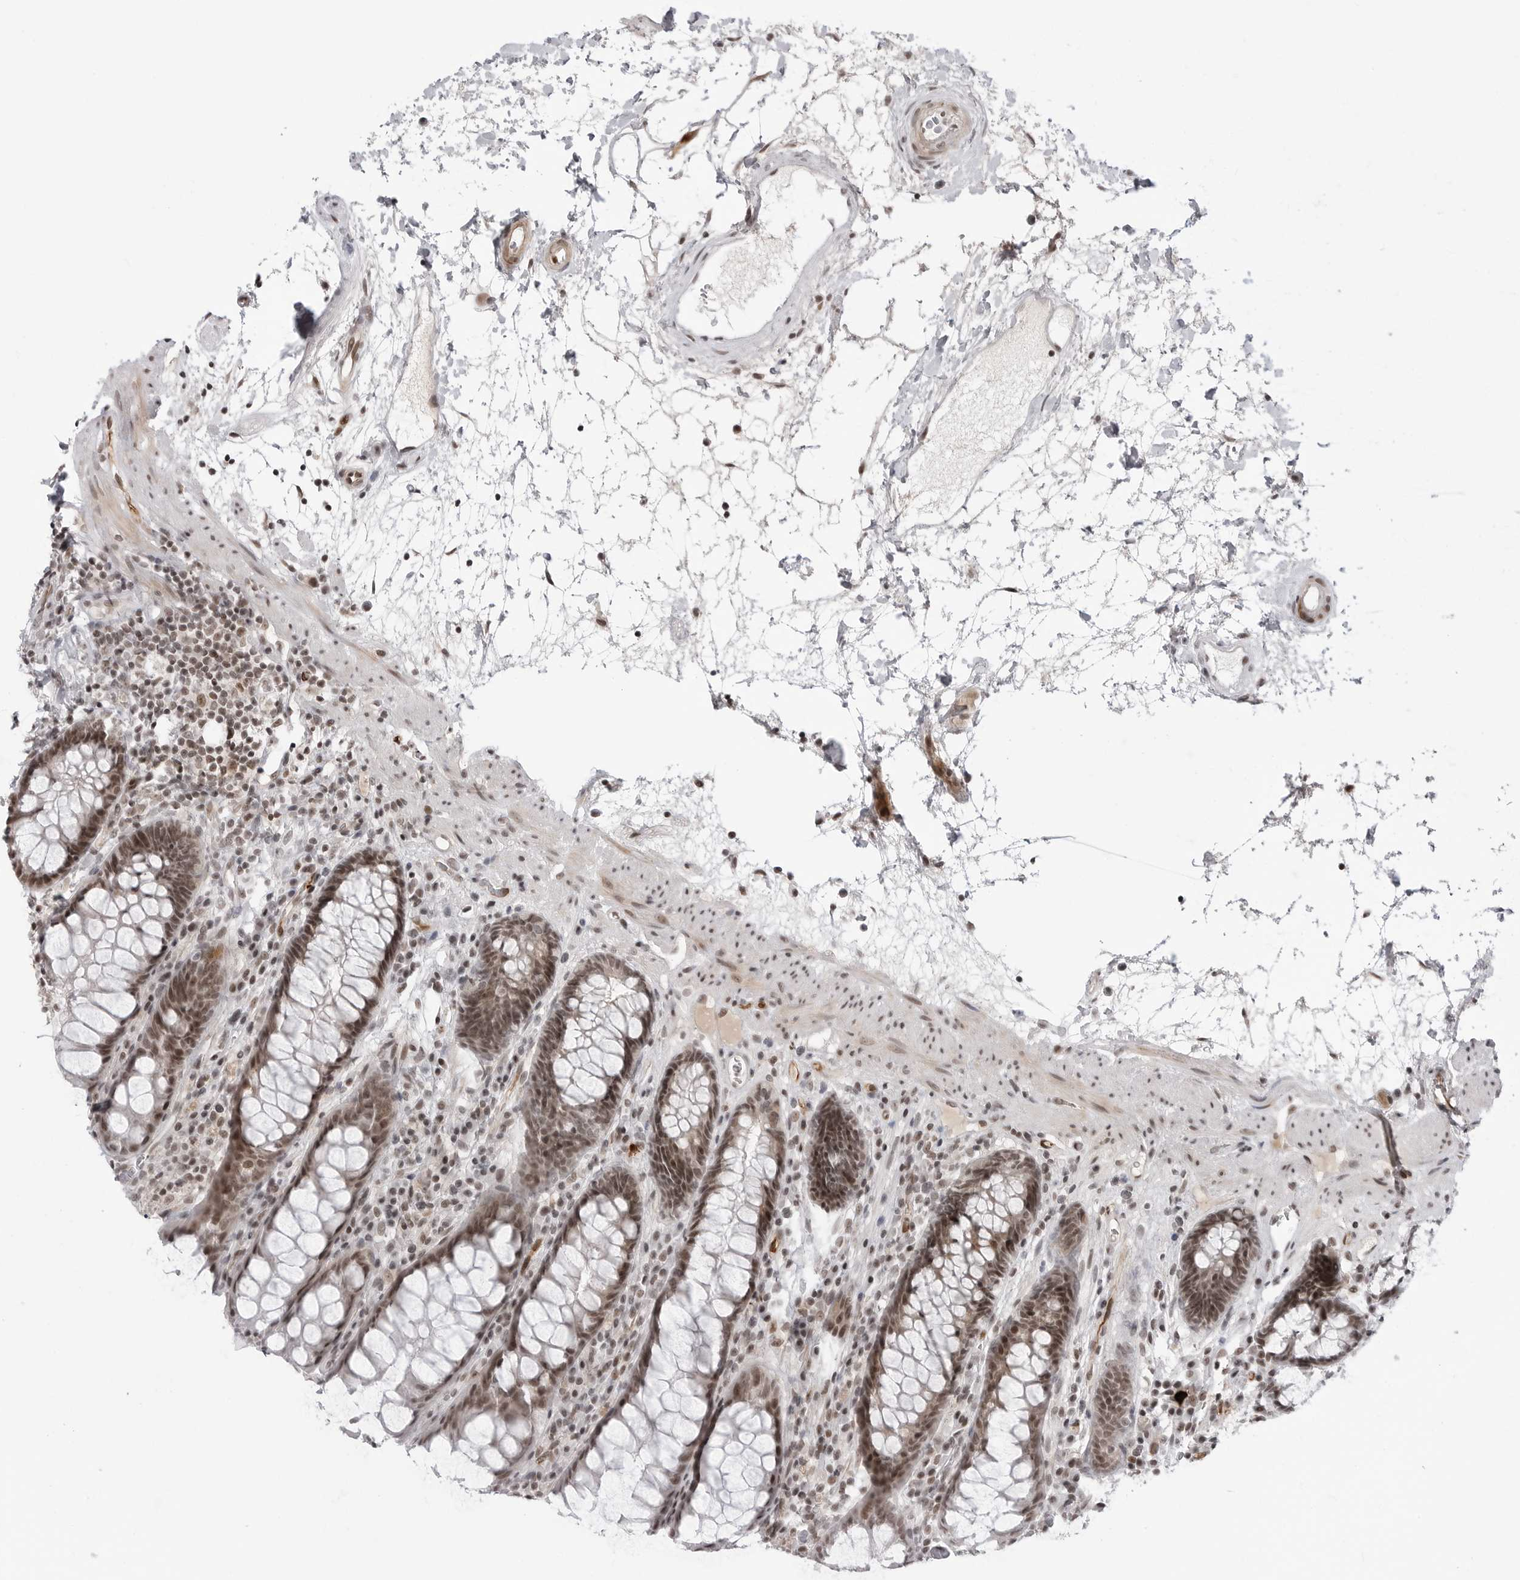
{"staining": {"intensity": "moderate", "quantity": ">75%", "location": "nuclear"}, "tissue": "rectum", "cell_type": "Glandular cells", "image_type": "normal", "snomed": [{"axis": "morphology", "description": "Normal tissue, NOS"}, {"axis": "topography", "description": "Rectum"}], "caption": "A brown stain labels moderate nuclear expression of a protein in glandular cells of unremarkable rectum.", "gene": "TRIM66", "patient": {"sex": "male", "age": 64}}